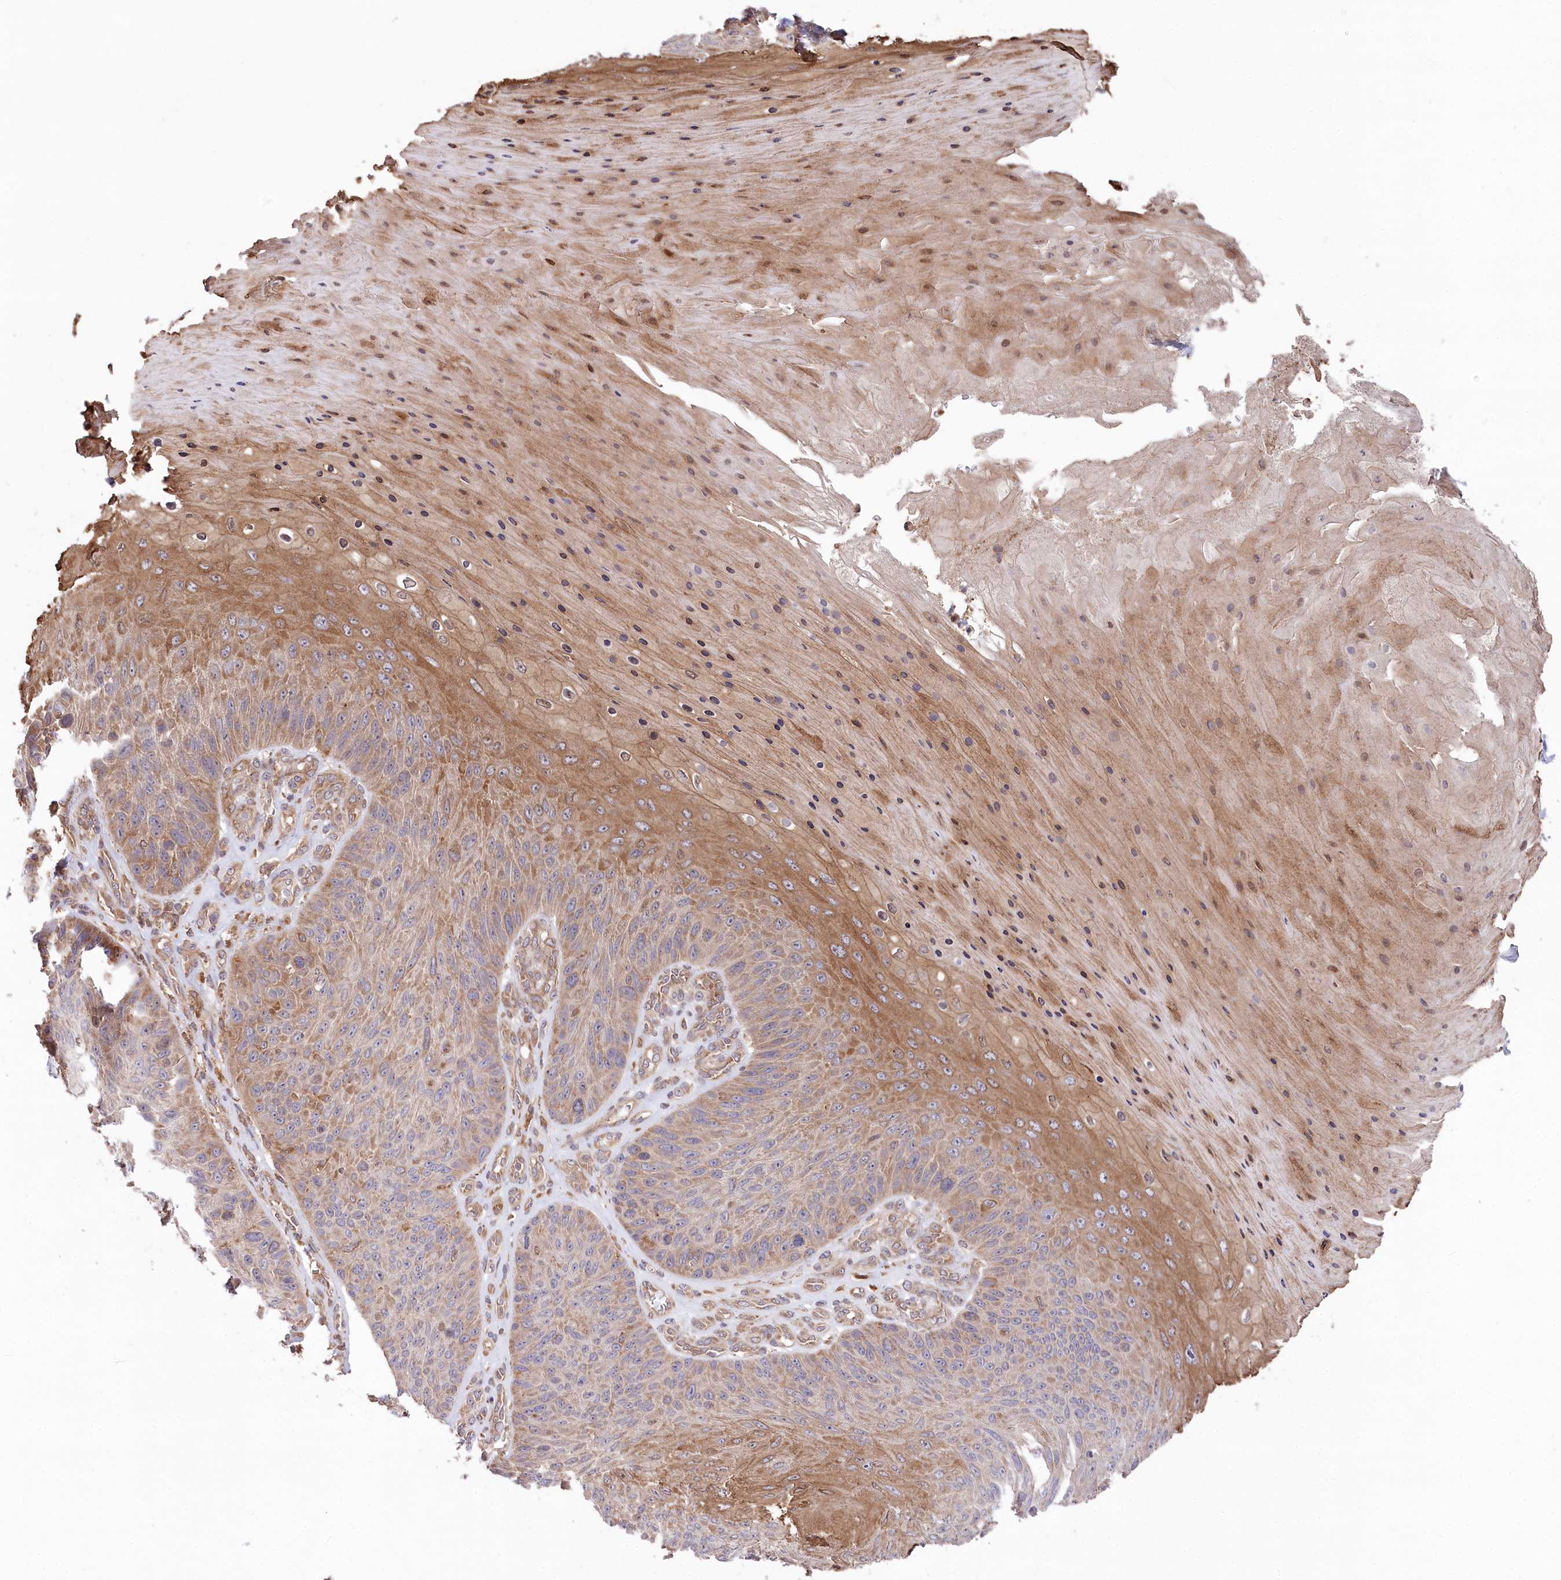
{"staining": {"intensity": "moderate", "quantity": "25%-75%", "location": "cytoplasmic/membranous"}, "tissue": "skin cancer", "cell_type": "Tumor cells", "image_type": "cancer", "snomed": [{"axis": "morphology", "description": "Squamous cell carcinoma, NOS"}, {"axis": "topography", "description": "Skin"}], "caption": "A brown stain shows moderate cytoplasmic/membranous expression of a protein in skin cancer tumor cells.", "gene": "PPP1R21", "patient": {"sex": "female", "age": 88}}